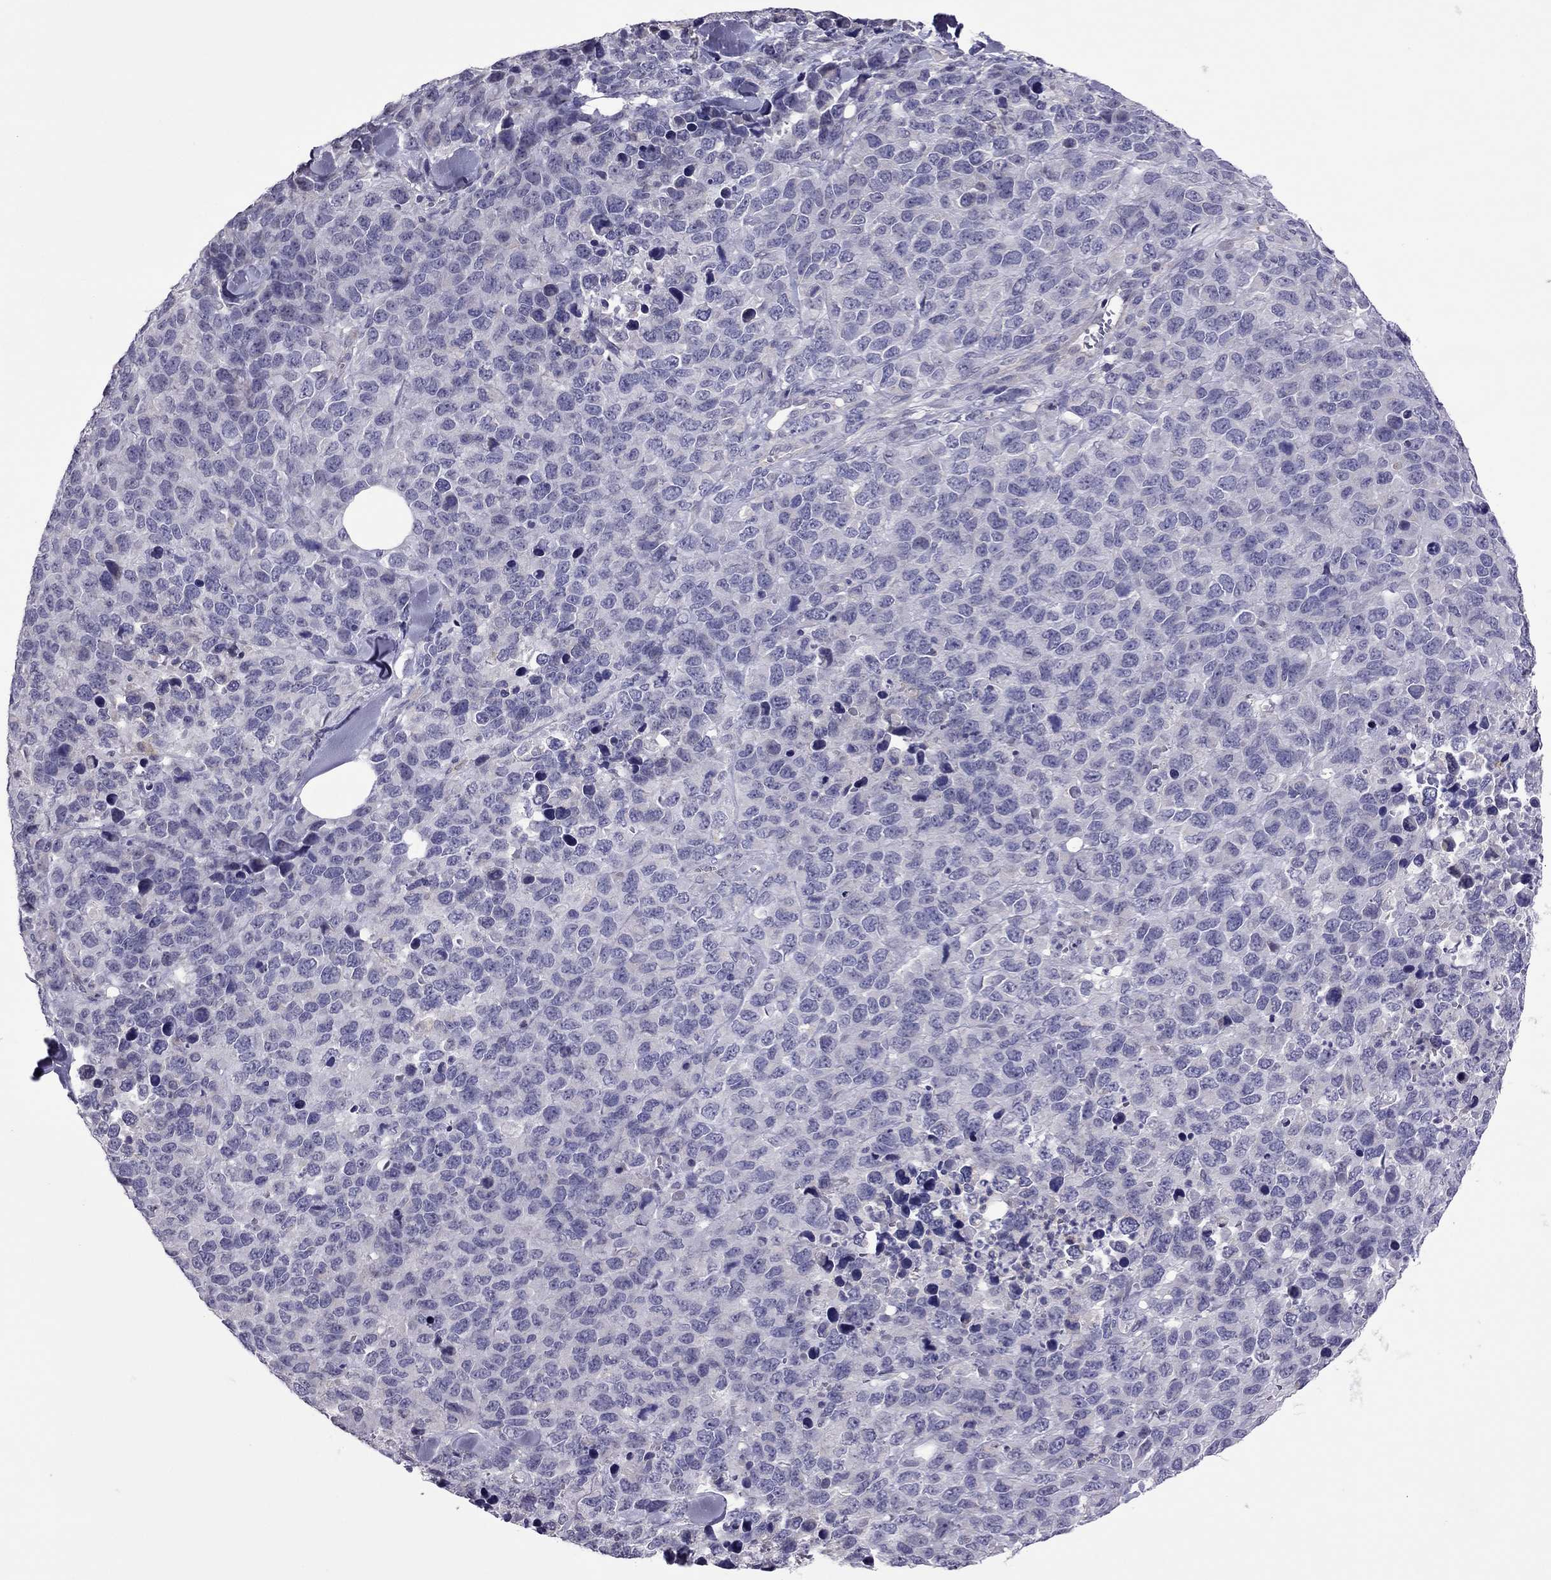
{"staining": {"intensity": "negative", "quantity": "none", "location": "none"}, "tissue": "melanoma", "cell_type": "Tumor cells", "image_type": "cancer", "snomed": [{"axis": "morphology", "description": "Malignant melanoma, Metastatic site"}, {"axis": "topography", "description": "Skin"}], "caption": "There is no significant positivity in tumor cells of malignant melanoma (metastatic site). (DAB (3,3'-diaminobenzidine) immunohistochemistry visualized using brightfield microscopy, high magnification).", "gene": "SLC16A8", "patient": {"sex": "male", "age": 84}}